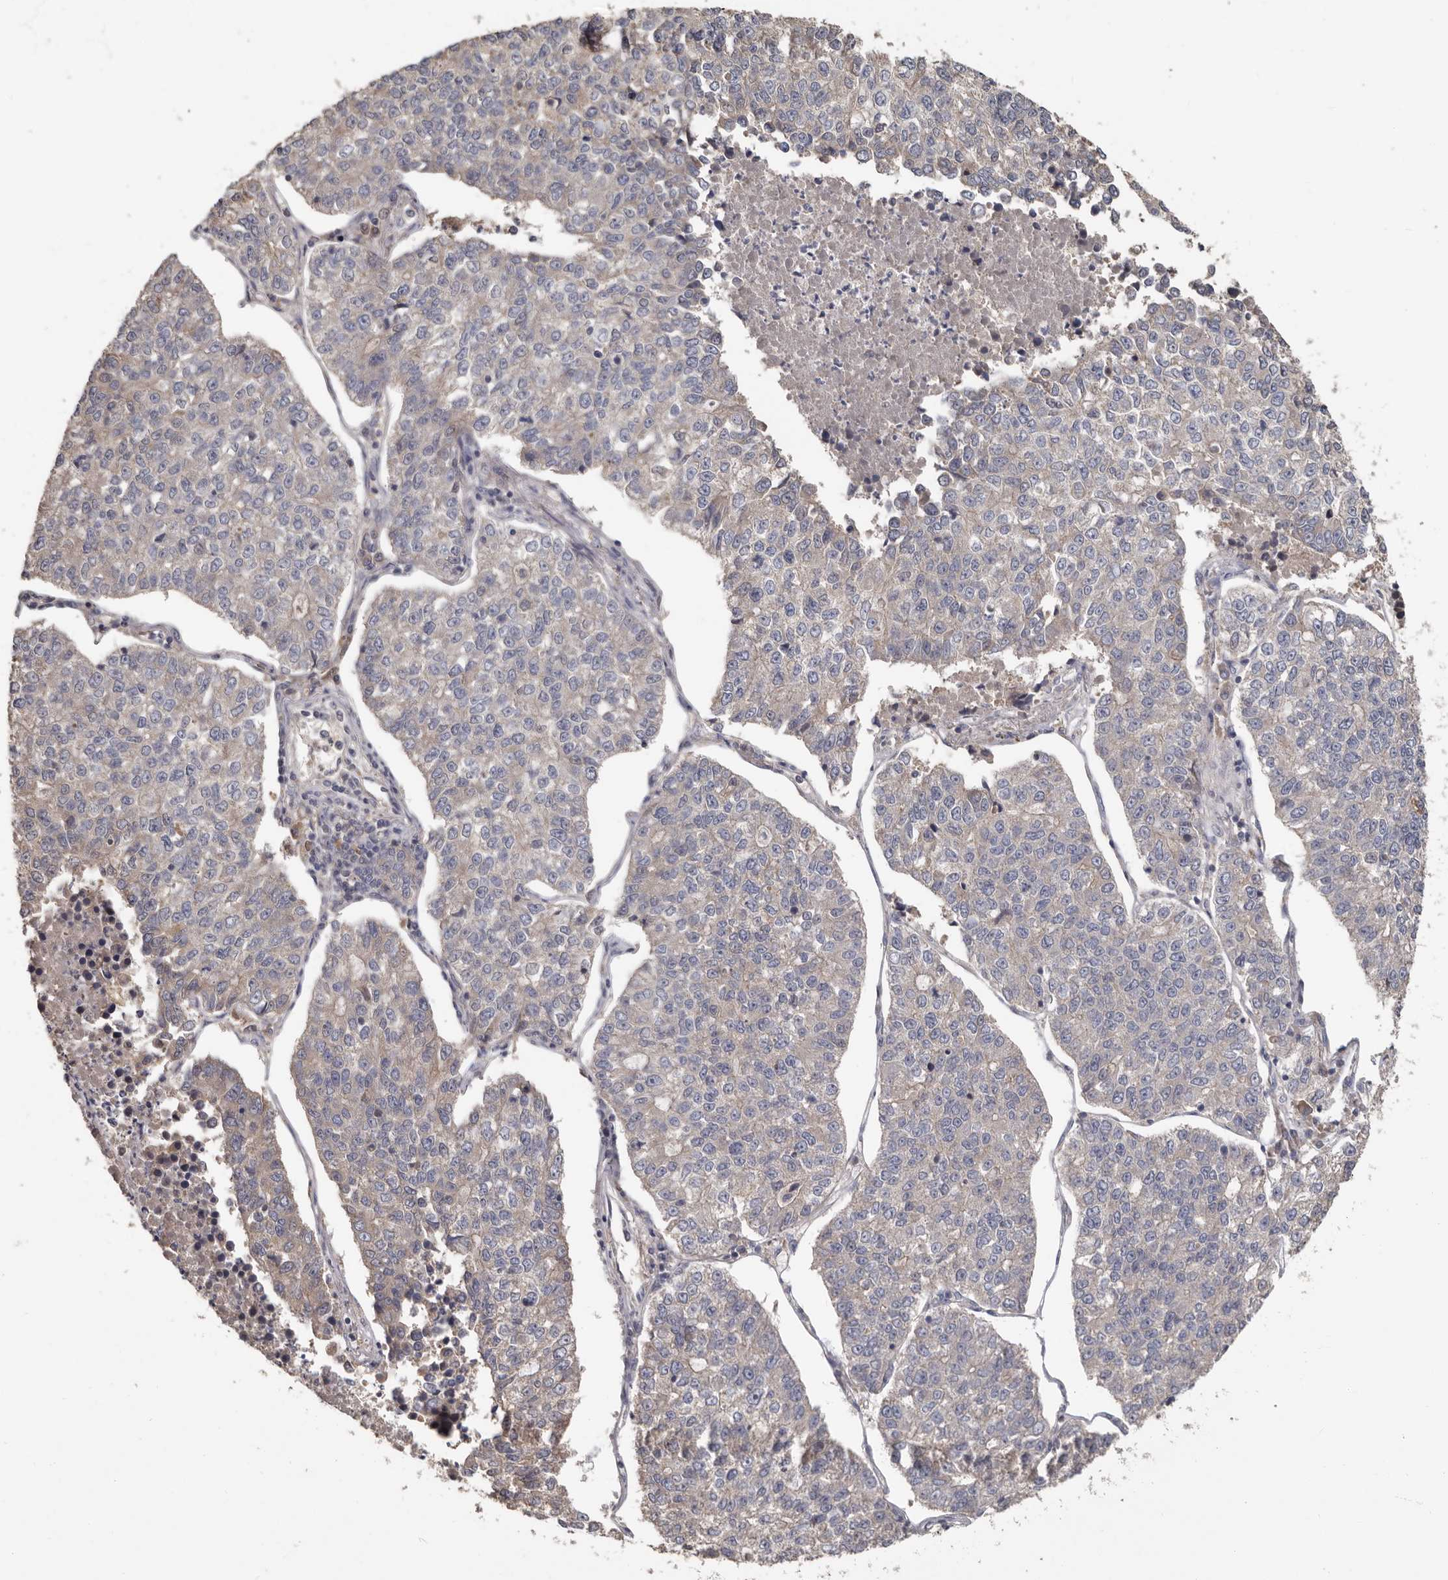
{"staining": {"intensity": "weak", "quantity": "<25%", "location": "cytoplasmic/membranous"}, "tissue": "lung cancer", "cell_type": "Tumor cells", "image_type": "cancer", "snomed": [{"axis": "morphology", "description": "Adenocarcinoma, NOS"}, {"axis": "topography", "description": "Lung"}], "caption": "Tumor cells show no significant staining in lung cancer (adenocarcinoma). (DAB (3,3'-diaminobenzidine) immunohistochemistry with hematoxylin counter stain).", "gene": "KIF26B", "patient": {"sex": "male", "age": 49}}